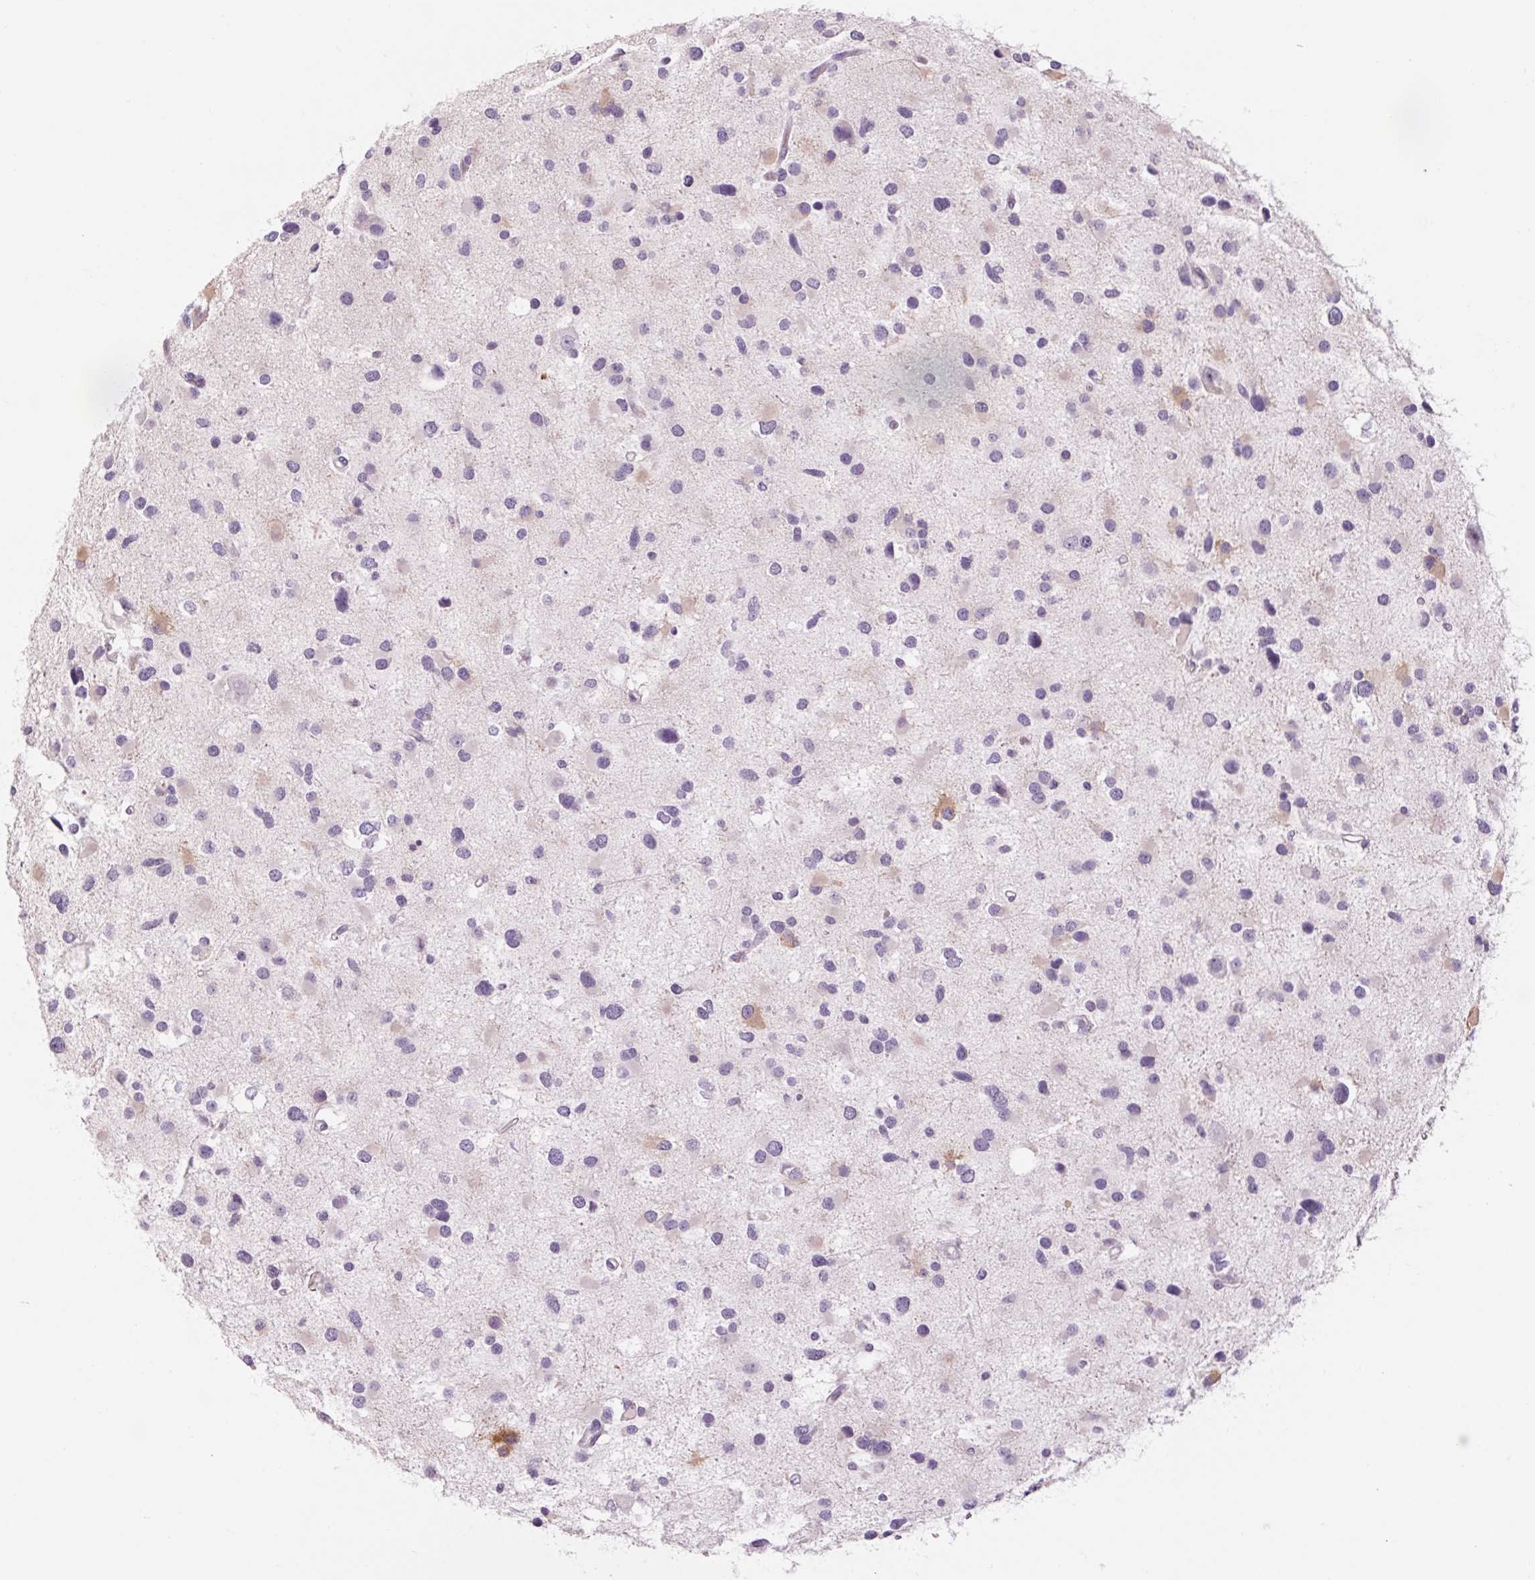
{"staining": {"intensity": "negative", "quantity": "none", "location": "none"}, "tissue": "glioma", "cell_type": "Tumor cells", "image_type": "cancer", "snomed": [{"axis": "morphology", "description": "Glioma, malignant, Low grade"}, {"axis": "topography", "description": "Brain"}], "caption": "Human glioma stained for a protein using immunohistochemistry reveals no staining in tumor cells.", "gene": "RPTN", "patient": {"sex": "female", "age": 32}}